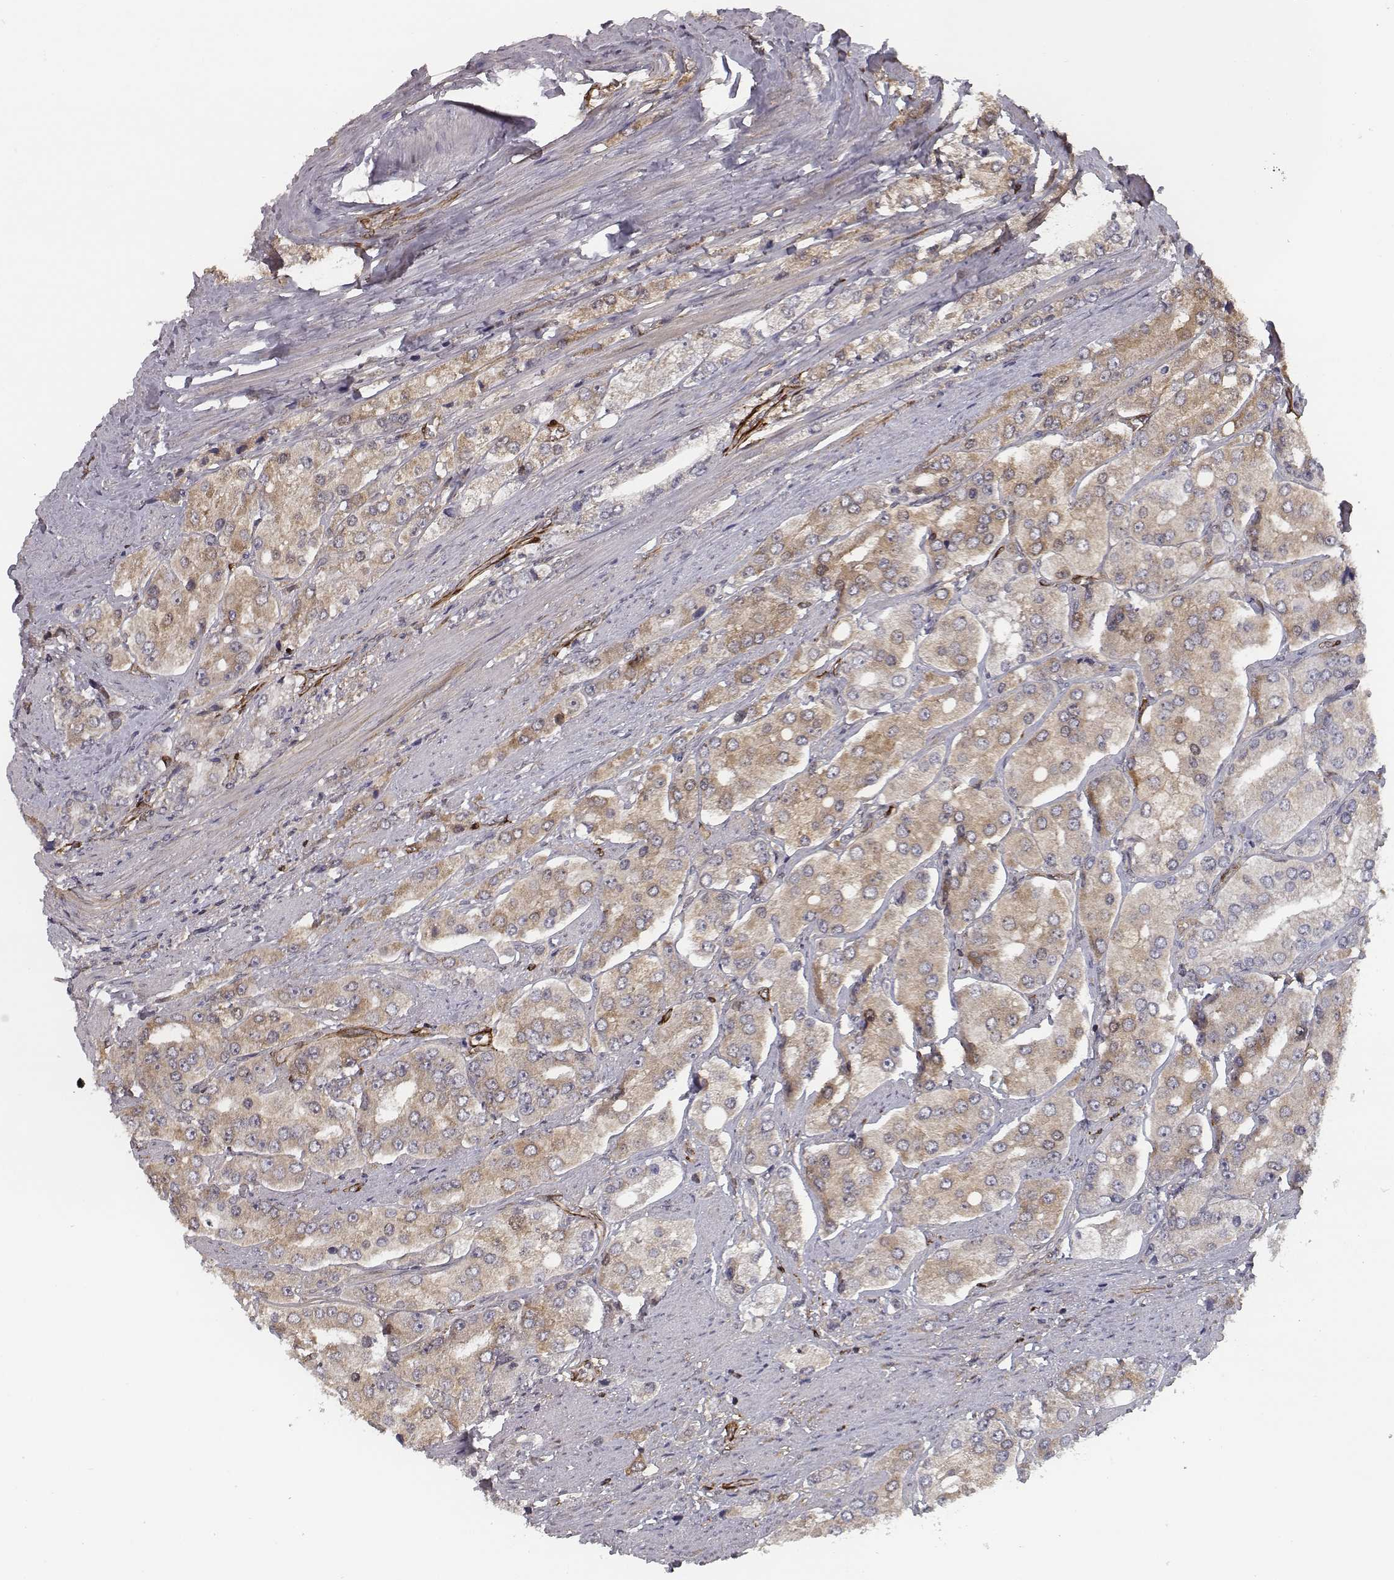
{"staining": {"intensity": "moderate", "quantity": ">75%", "location": "cytoplasmic/membranous"}, "tissue": "prostate cancer", "cell_type": "Tumor cells", "image_type": "cancer", "snomed": [{"axis": "morphology", "description": "Adenocarcinoma, Low grade"}, {"axis": "topography", "description": "Prostate"}], "caption": "Protein staining shows moderate cytoplasmic/membranous positivity in approximately >75% of tumor cells in prostate cancer. The staining is performed using DAB (3,3'-diaminobenzidine) brown chromogen to label protein expression. The nuclei are counter-stained blue using hematoxylin.", "gene": "ISYNA1", "patient": {"sex": "male", "age": 69}}